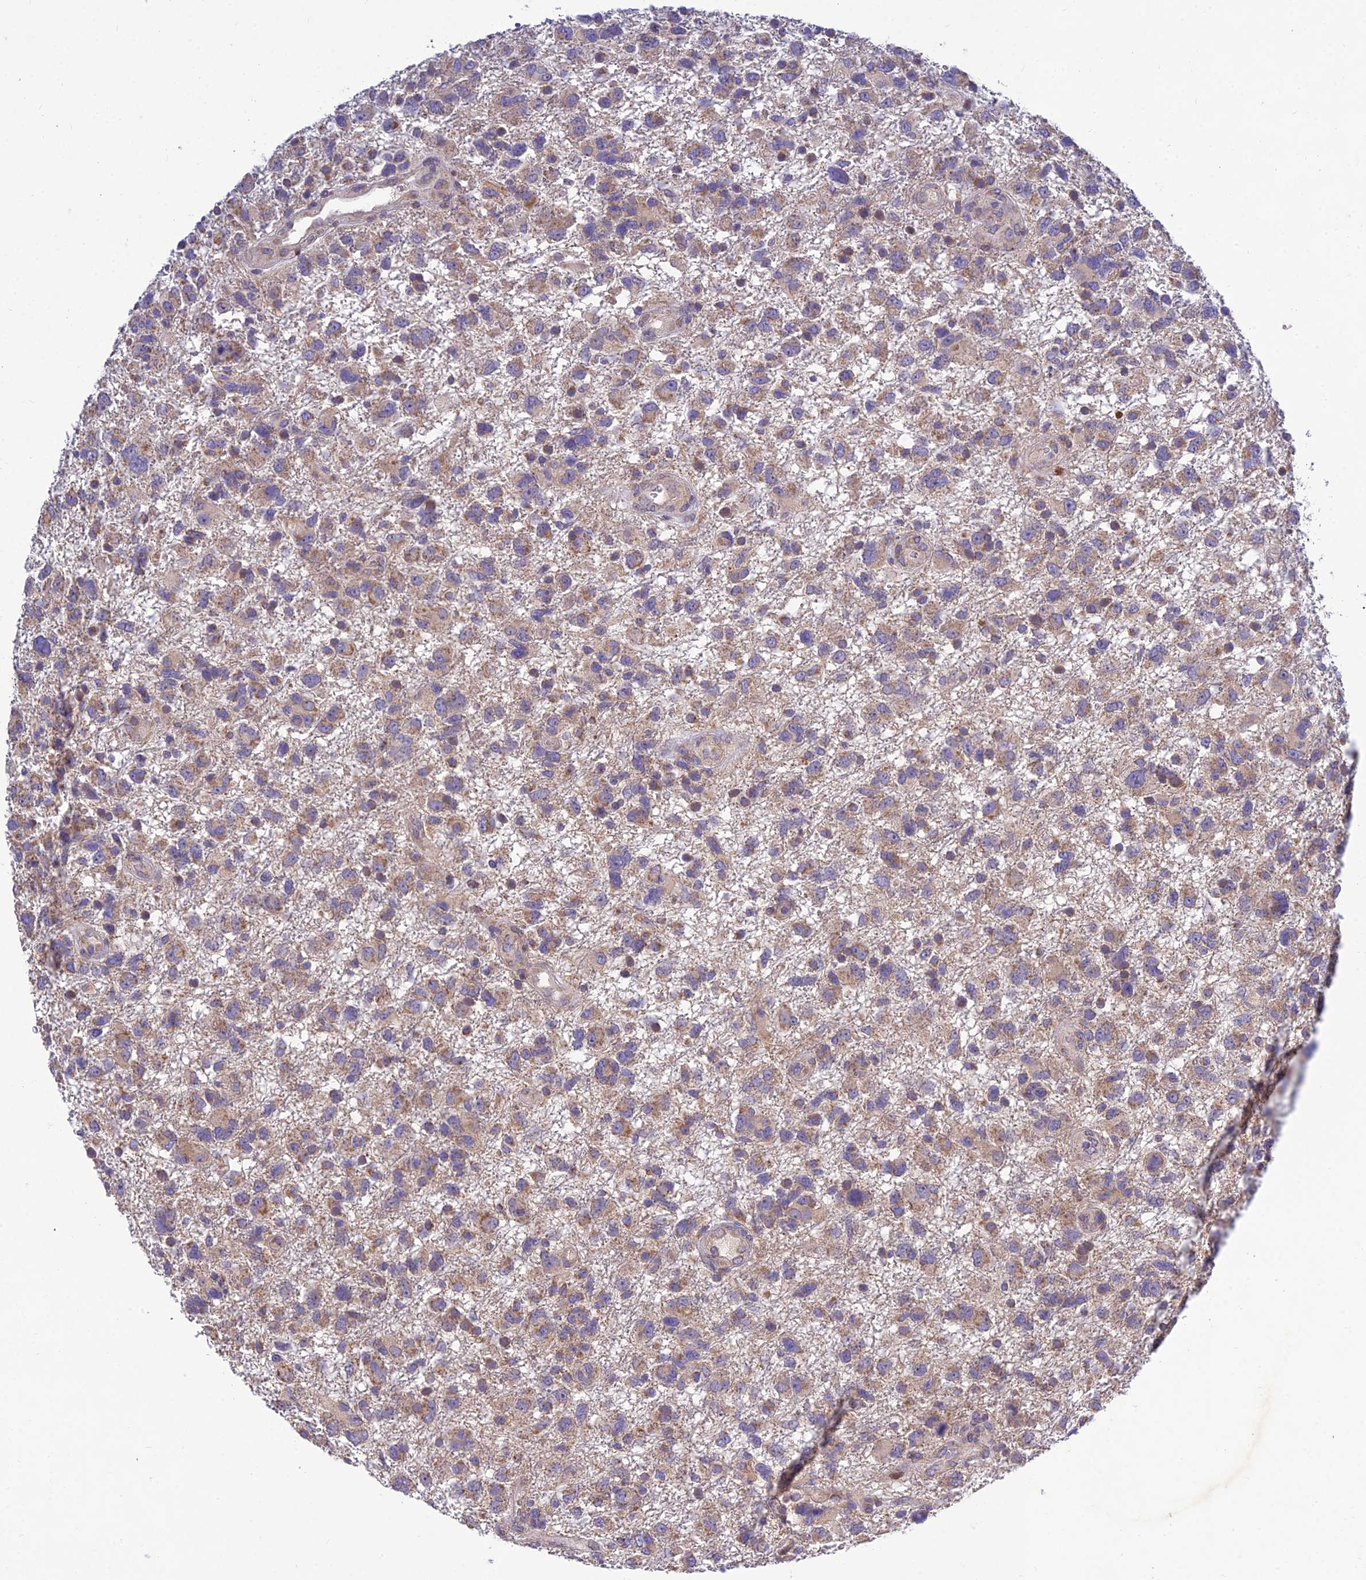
{"staining": {"intensity": "weak", "quantity": "25%-75%", "location": "cytoplasmic/membranous"}, "tissue": "glioma", "cell_type": "Tumor cells", "image_type": "cancer", "snomed": [{"axis": "morphology", "description": "Glioma, malignant, High grade"}, {"axis": "topography", "description": "Brain"}], "caption": "The micrograph reveals staining of malignant glioma (high-grade), revealing weak cytoplasmic/membranous protein staining (brown color) within tumor cells. The staining was performed using DAB (3,3'-diaminobenzidine), with brown indicating positive protein expression. Nuclei are stained blue with hematoxylin.", "gene": "MGAT2", "patient": {"sex": "male", "age": 61}}